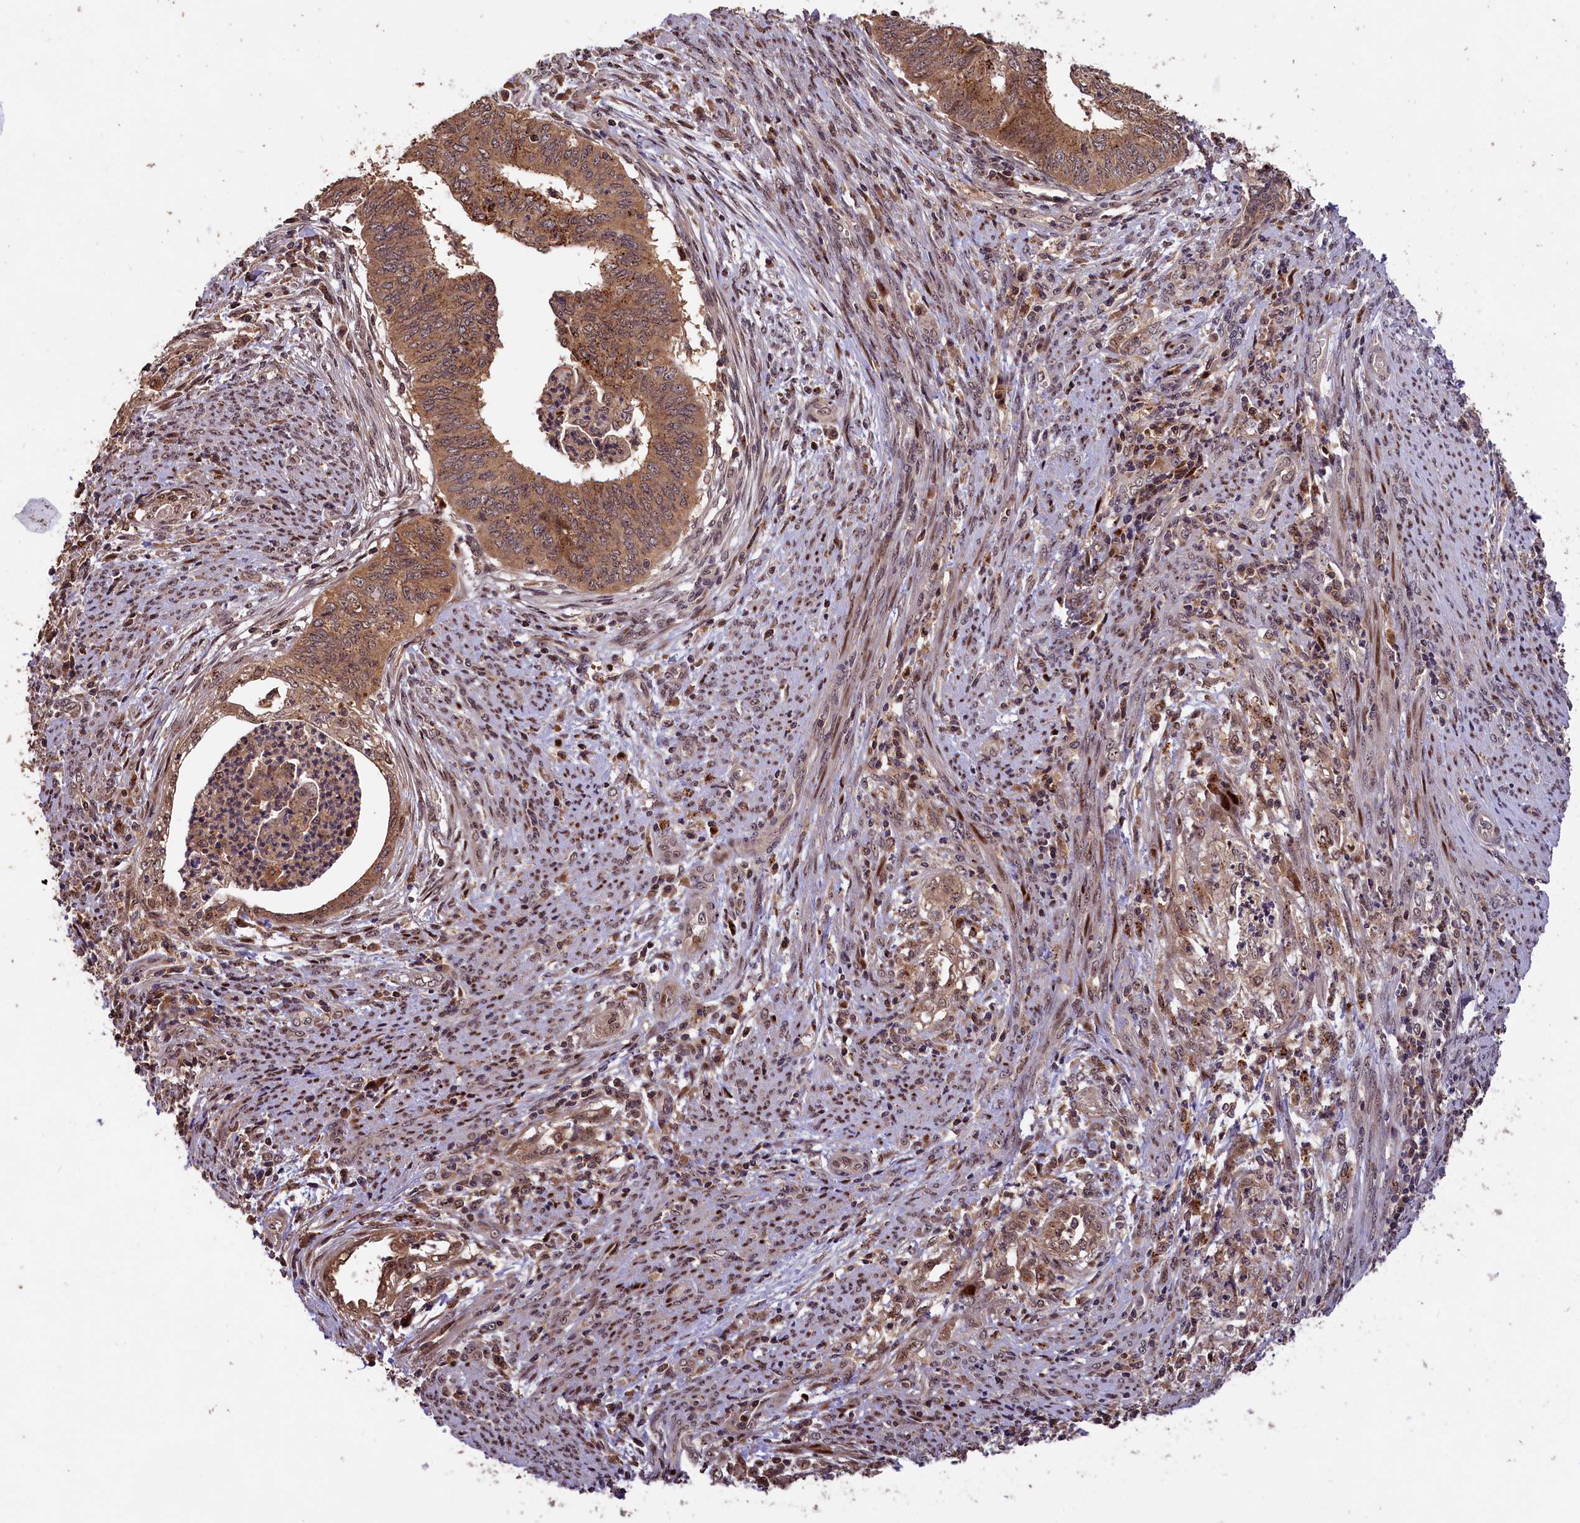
{"staining": {"intensity": "moderate", "quantity": ">75%", "location": "cytoplasmic/membranous"}, "tissue": "endometrial cancer", "cell_type": "Tumor cells", "image_type": "cancer", "snomed": [{"axis": "morphology", "description": "Adenocarcinoma, NOS"}, {"axis": "topography", "description": "Endometrium"}], "caption": "Protein staining demonstrates moderate cytoplasmic/membranous positivity in approximately >75% of tumor cells in endometrial cancer (adenocarcinoma).", "gene": "PHAF1", "patient": {"sex": "female", "age": 68}}